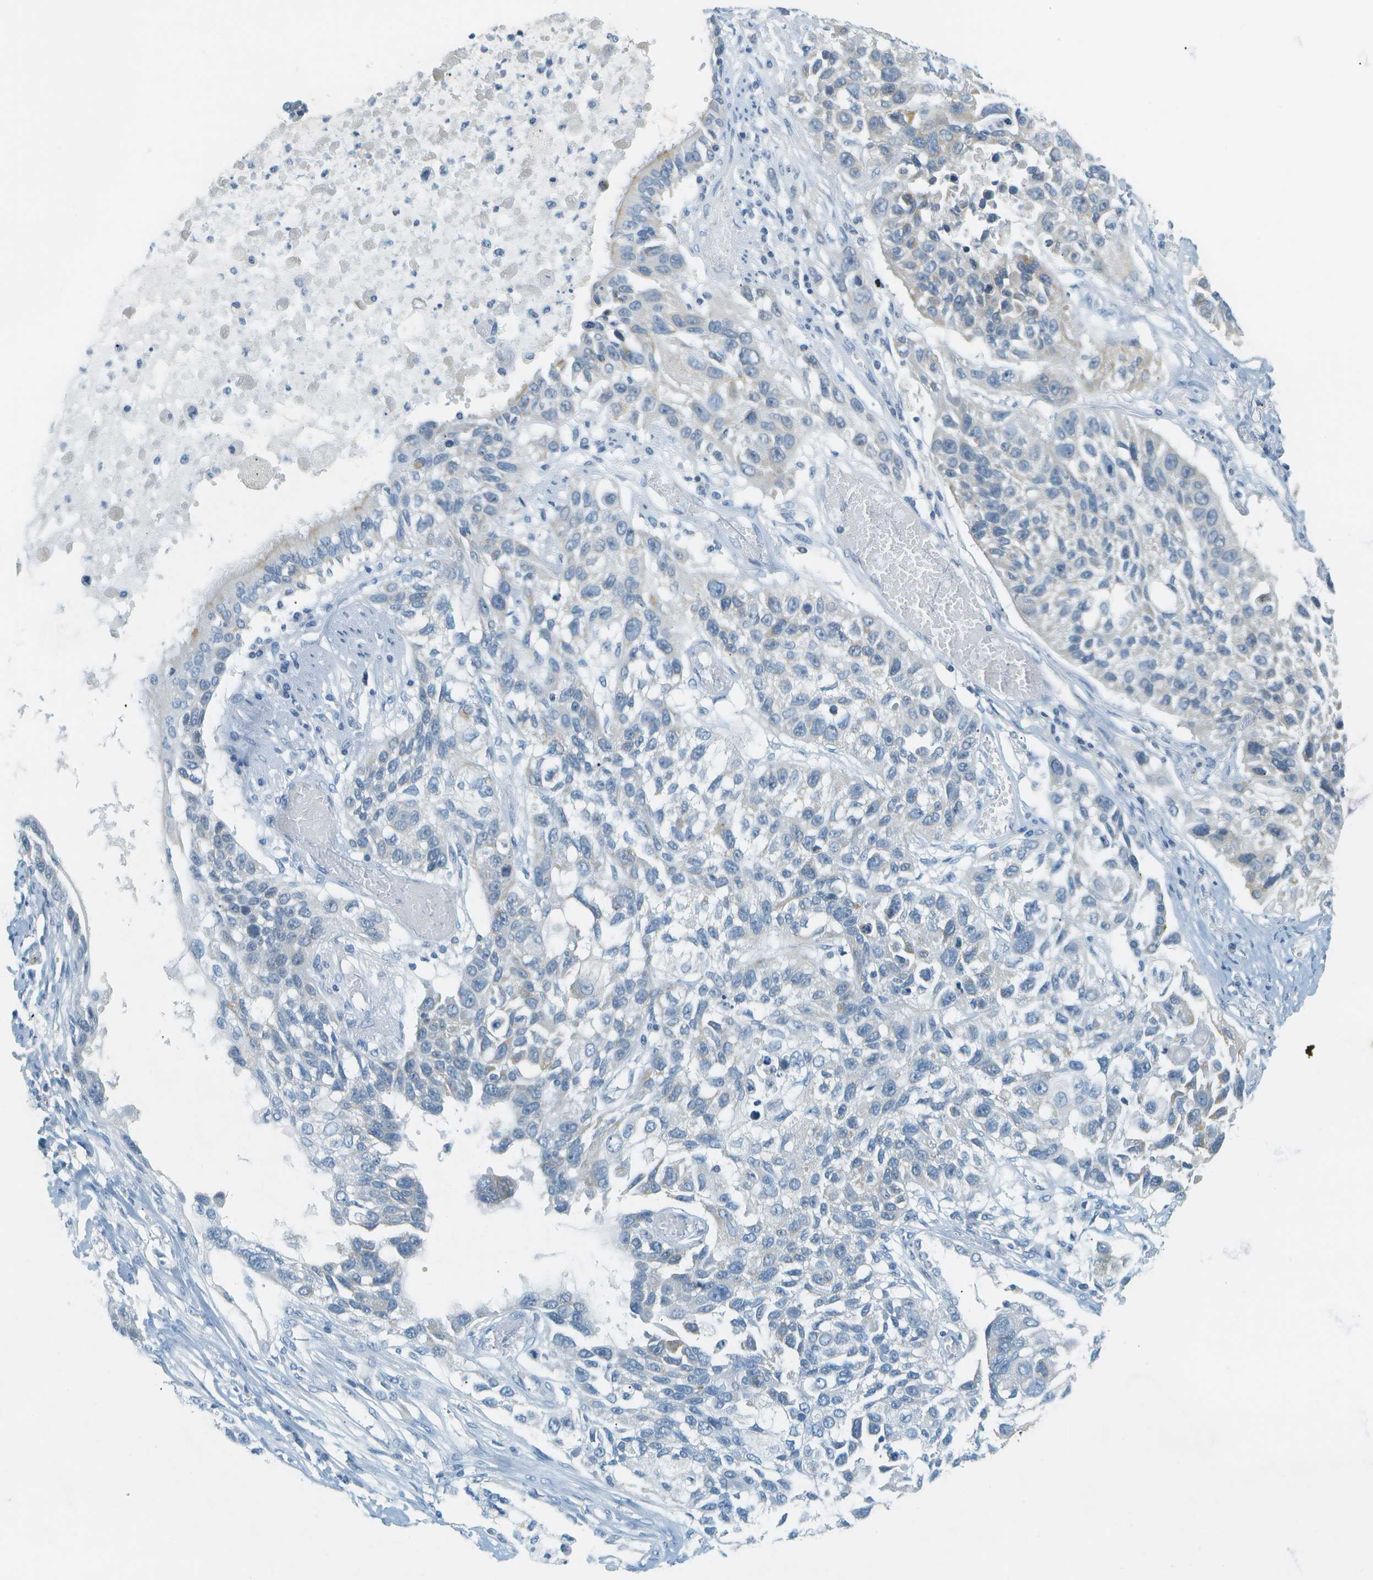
{"staining": {"intensity": "moderate", "quantity": "<25%", "location": "cytoplasmic/membranous"}, "tissue": "lung cancer", "cell_type": "Tumor cells", "image_type": "cancer", "snomed": [{"axis": "morphology", "description": "Squamous cell carcinoma, NOS"}, {"axis": "topography", "description": "Lung"}], "caption": "IHC photomicrograph of lung squamous cell carcinoma stained for a protein (brown), which shows low levels of moderate cytoplasmic/membranous expression in approximately <25% of tumor cells.", "gene": "SMYD5", "patient": {"sex": "male", "age": 71}}